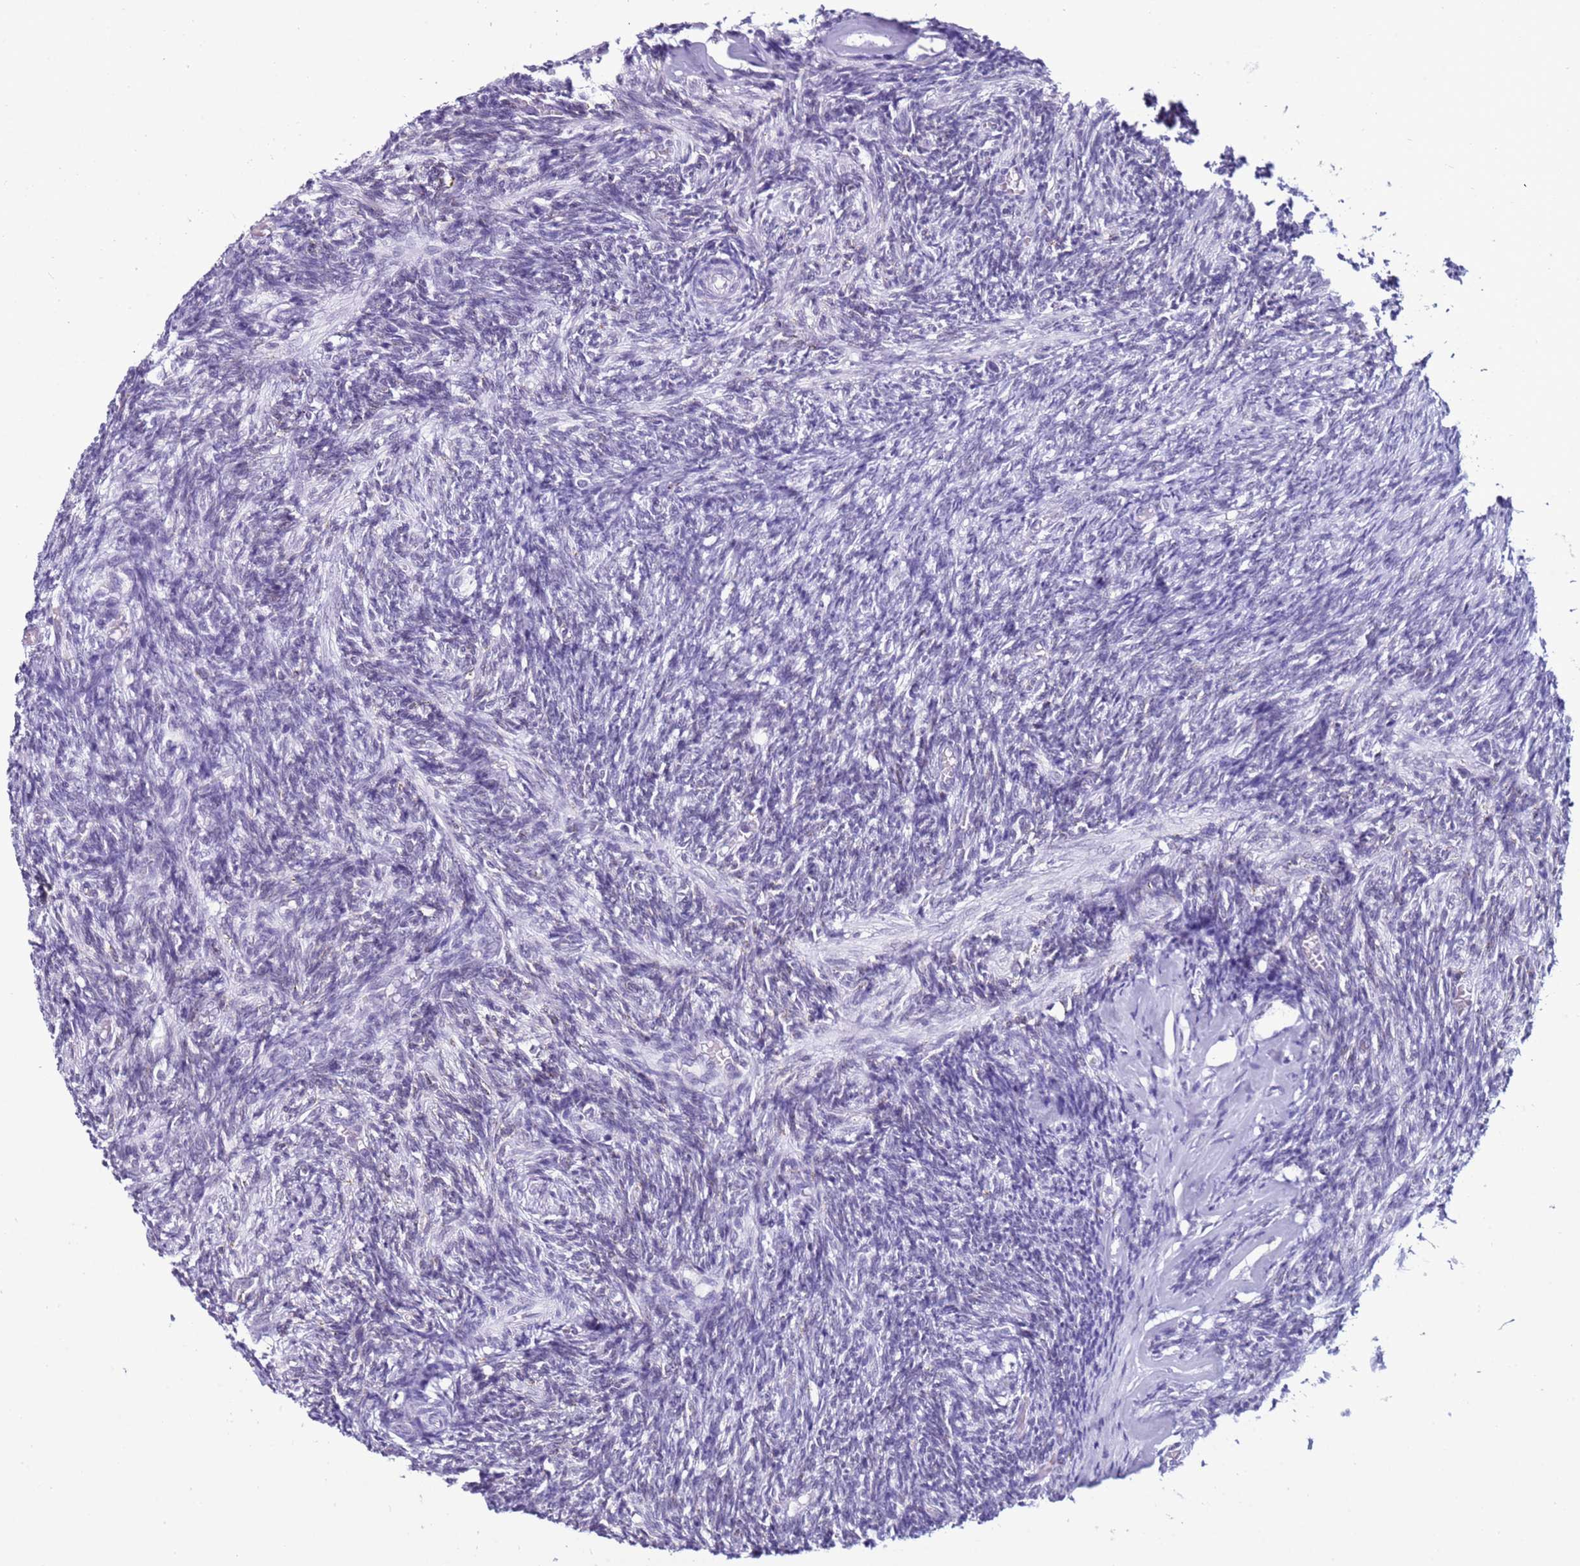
{"staining": {"intensity": "moderate", "quantity": ">75%", "location": "nuclear"}, "tissue": "ovary", "cell_type": "Follicle cells", "image_type": "normal", "snomed": [{"axis": "morphology", "description": "Normal tissue, NOS"}, {"axis": "topography", "description": "Ovary"}], "caption": "Immunohistochemical staining of unremarkable human ovary reveals medium levels of moderate nuclear expression in about >75% of follicle cells. Ihc stains the protein of interest in brown and the nuclei are stained blue.", "gene": "DHX15", "patient": {"sex": "female", "age": 27}}